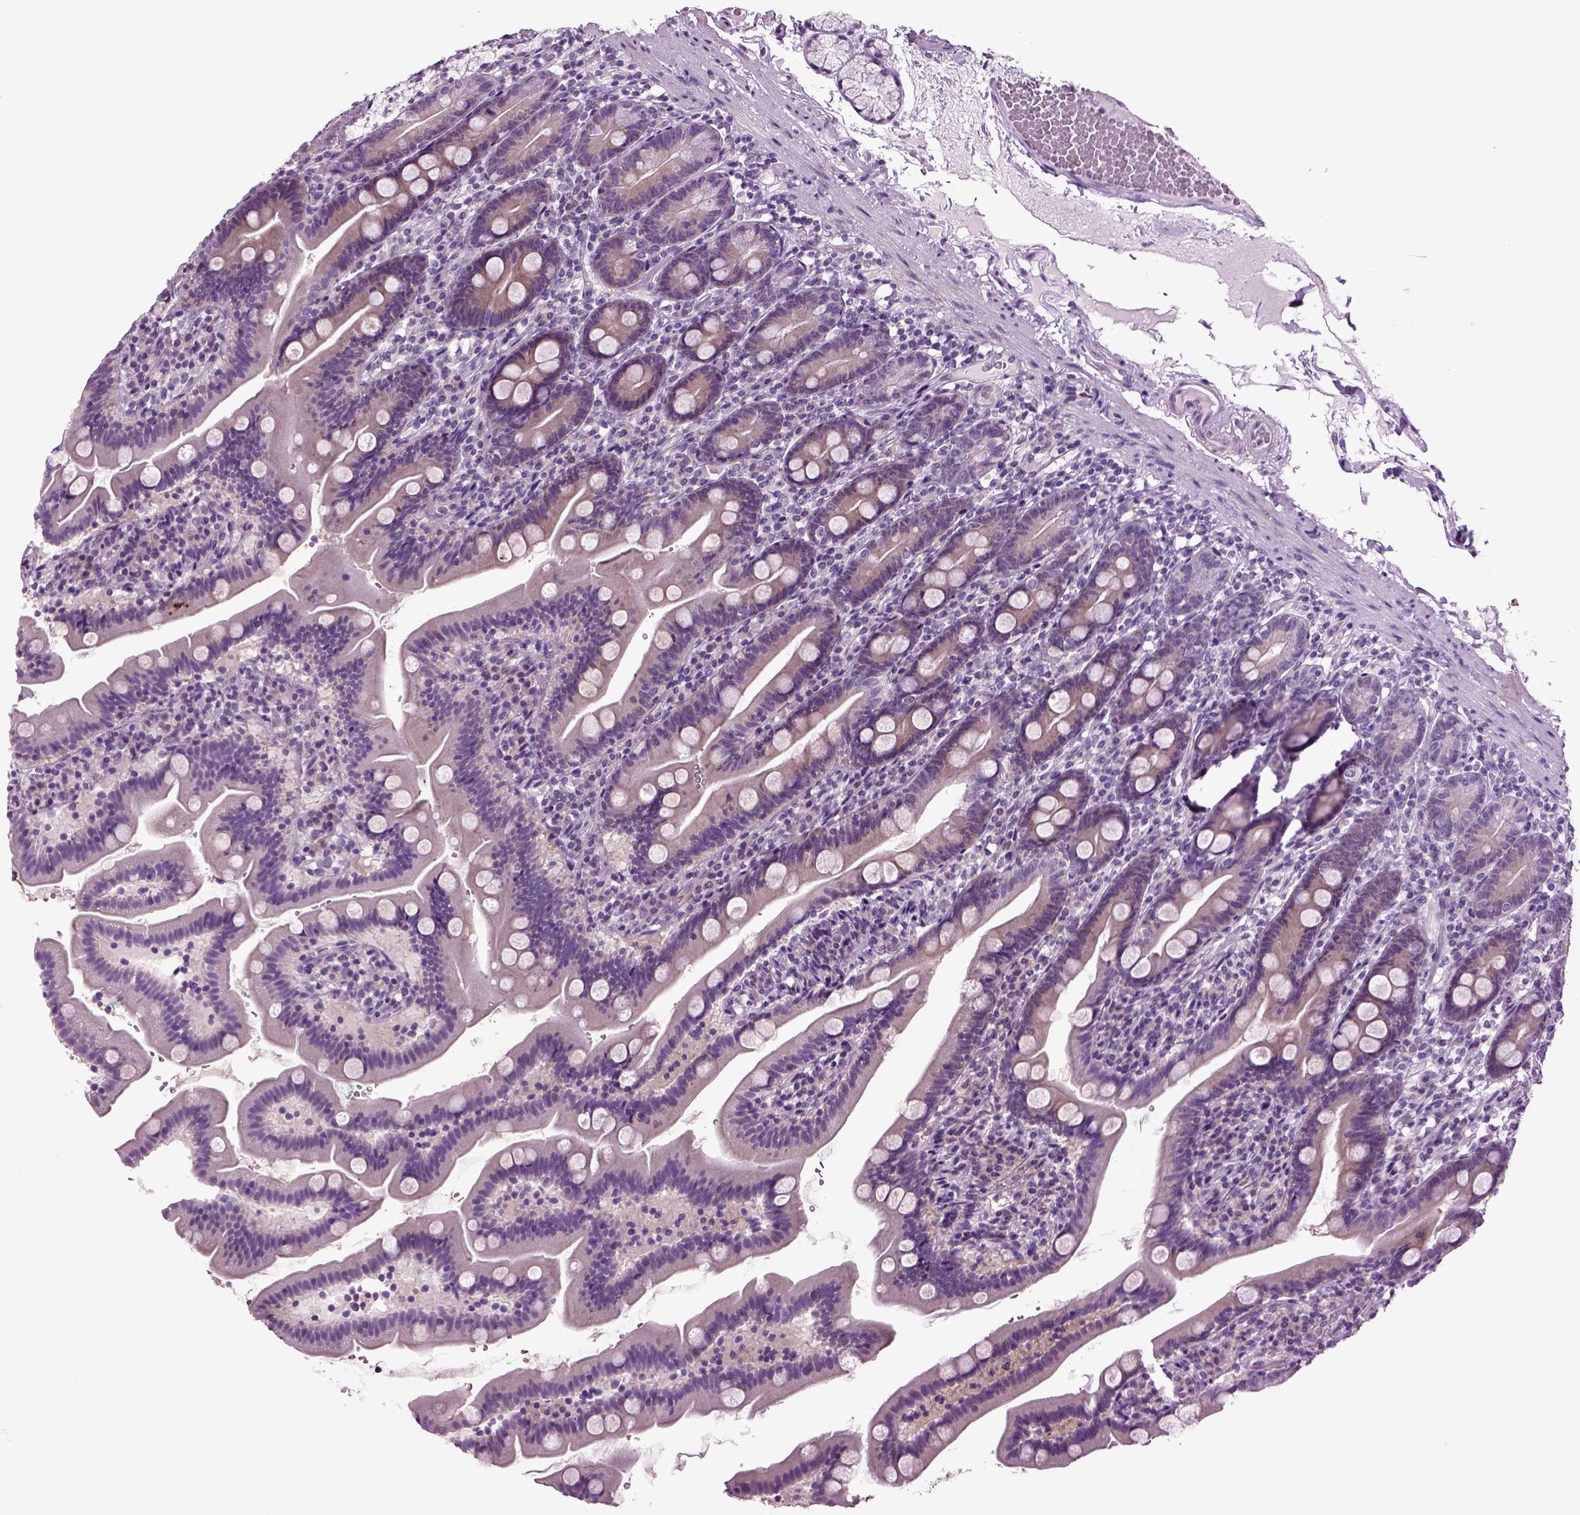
{"staining": {"intensity": "weak", "quantity": "<25%", "location": "cytoplasmic/membranous"}, "tissue": "duodenum", "cell_type": "Glandular cells", "image_type": "normal", "snomed": [{"axis": "morphology", "description": "Normal tissue, NOS"}, {"axis": "topography", "description": "Duodenum"}], "caption": "Human duodenum stained for a protein using IHC demonstrates no positivity in glandular cells.", "gene": "PLCH2", "patient": {"sex": "female", "age": 67}}